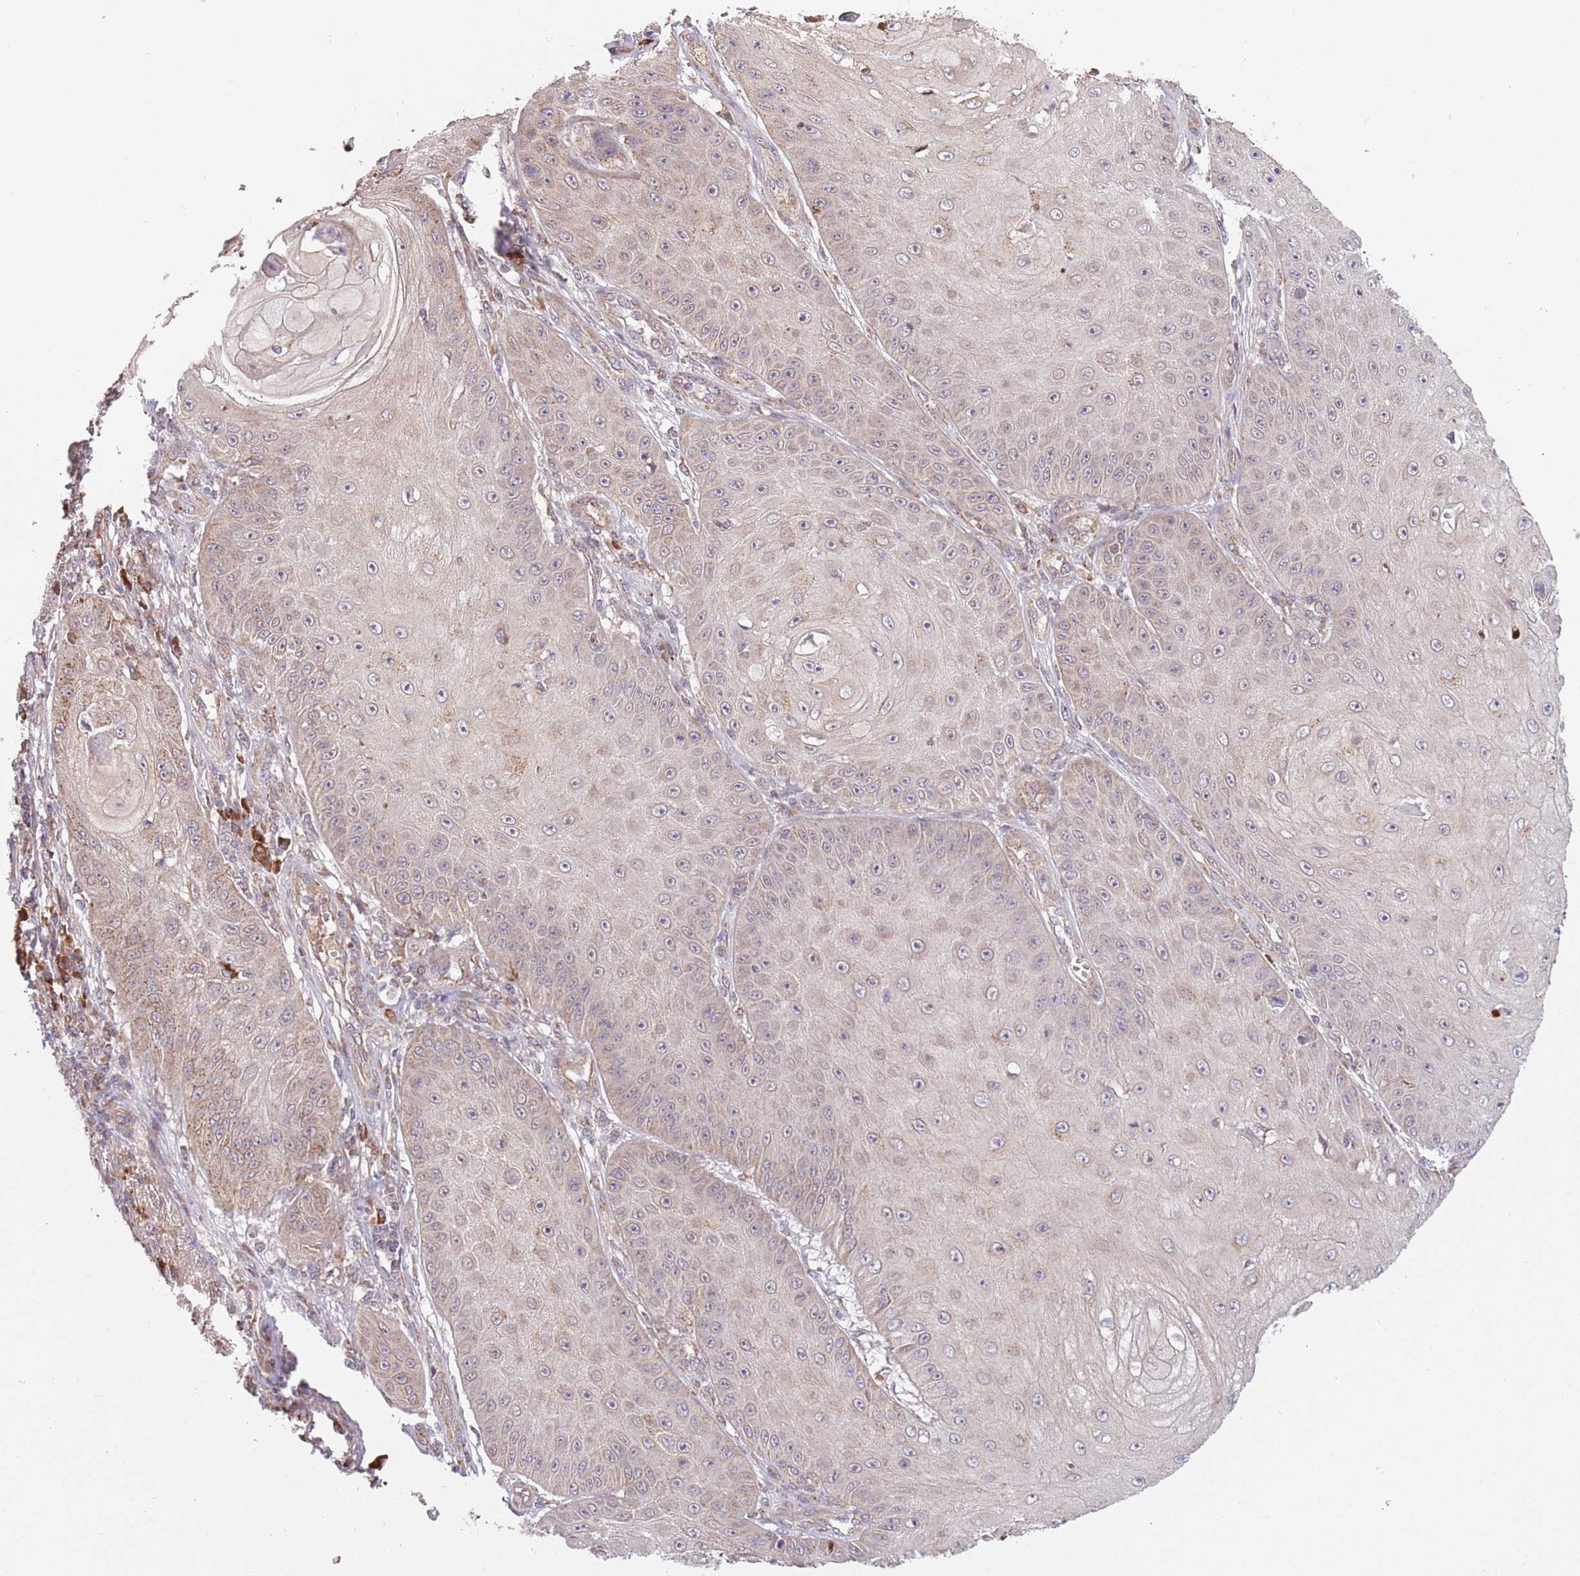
{"staining": {"intensity": "weak", "quantity": "<25%", "location": "cytoplasmic/membranous"}, "tissue": "skin cancer", "cell_type": "Tumor cells", "image_type": "cancer", "snomed": [{"axis": "morphology", "description": "Squamous cell carcinoma, NOS"}, {"axis": "topography", "description": "Skin"}], "caption": "IHC image of neoplastic tissue: skin cancer stained with DAB (3,3'-diaminobenzidine) displays no significant protein expression in tumor cells.", "gene": "POLR3F", "patient": {"sex": "male", "age": 70}}